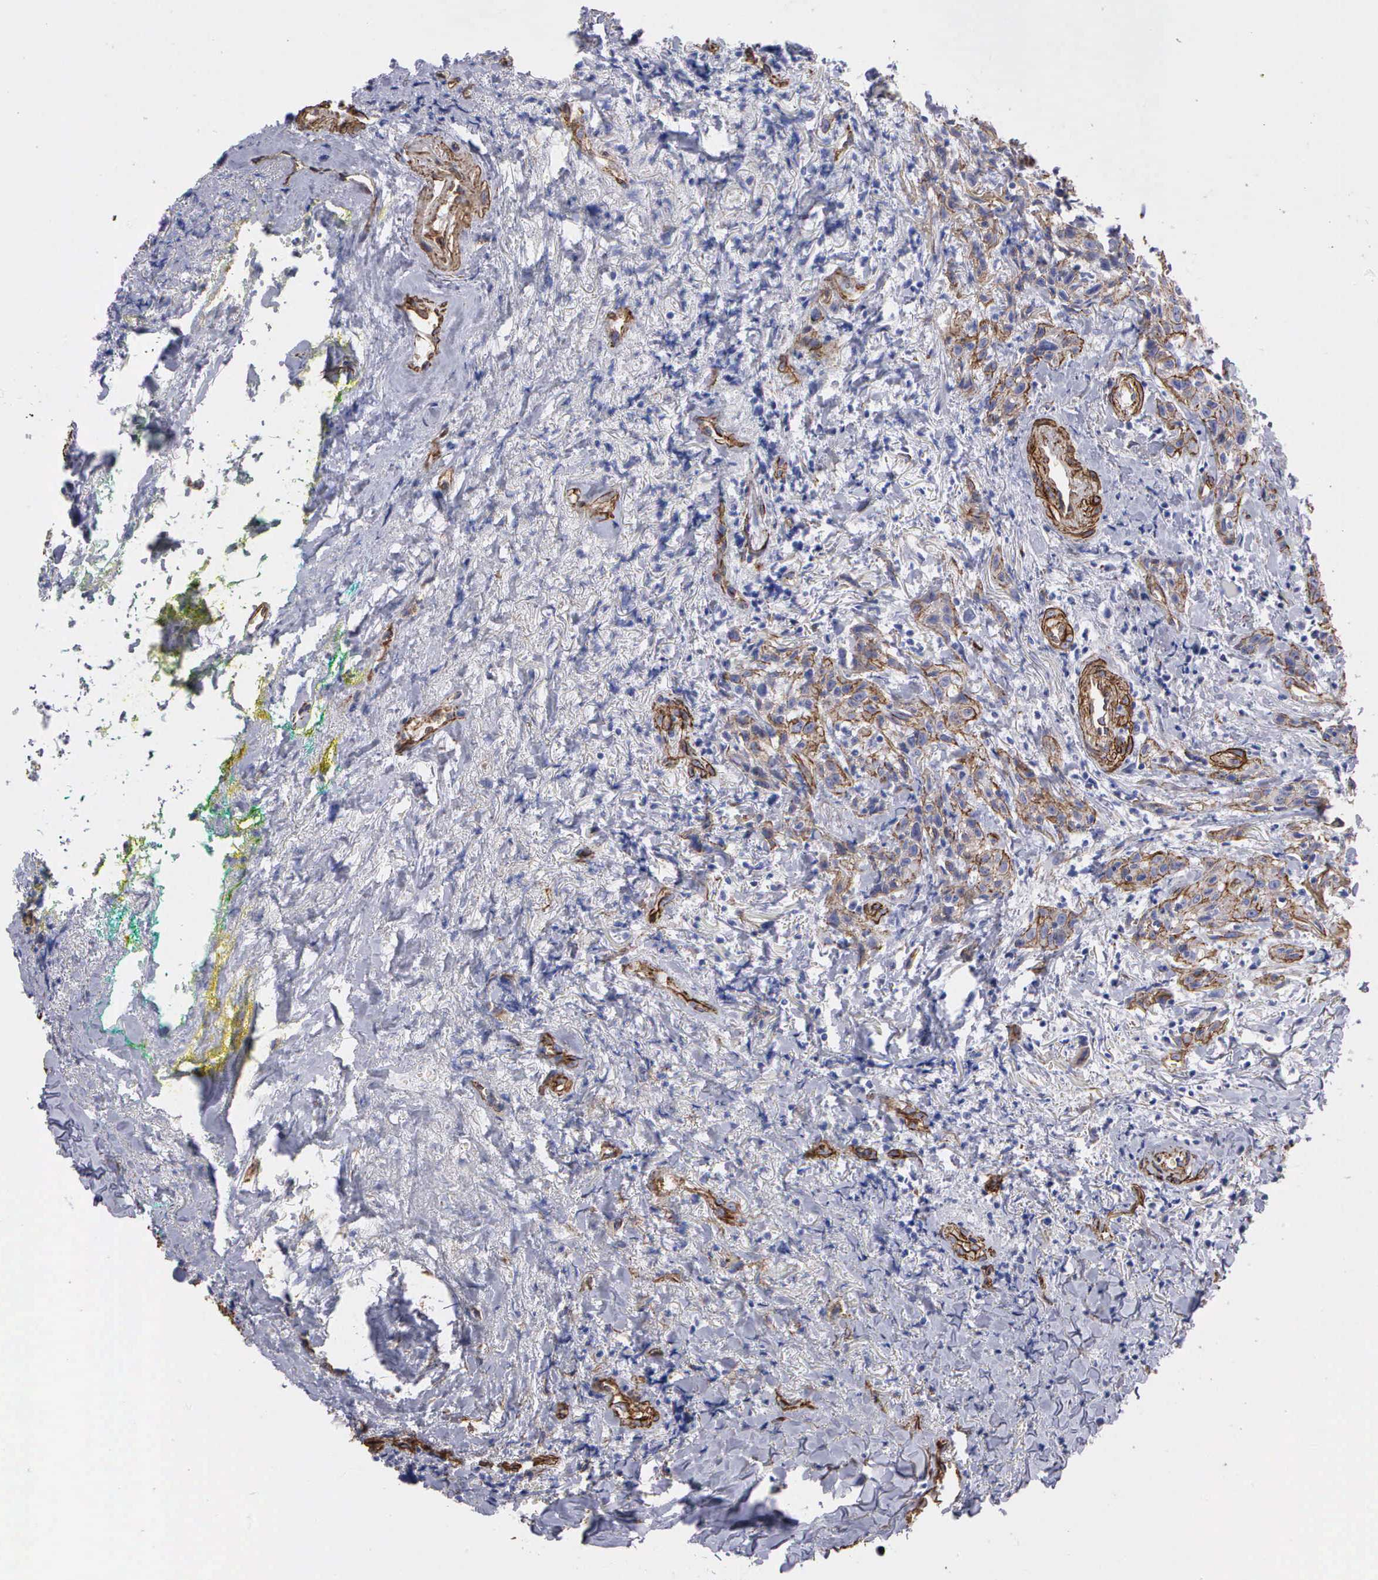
{"staining": {"intensity": "weak", "quantity": "25%-75%", "location": "cytoplasmic/membranous"}, "tissue": "head and neck cancer", "cell_type": "Tumor cells", "image_type": "cancer", "snomed": [{"axis": "morphology", "description": "Squamous cell carcinoma, NOS"}, {"axis": "topography", "description": "Oral tissue"}, {"axis": "topography", "description": "Head-Neck"}], "caption": "Human head and neck squamous cell carcinoma stained with a protein marker exhibits weak staining in tumor cells.", "gene": "MAGEB10", "patient": {"sex": "female", "age": 82}}